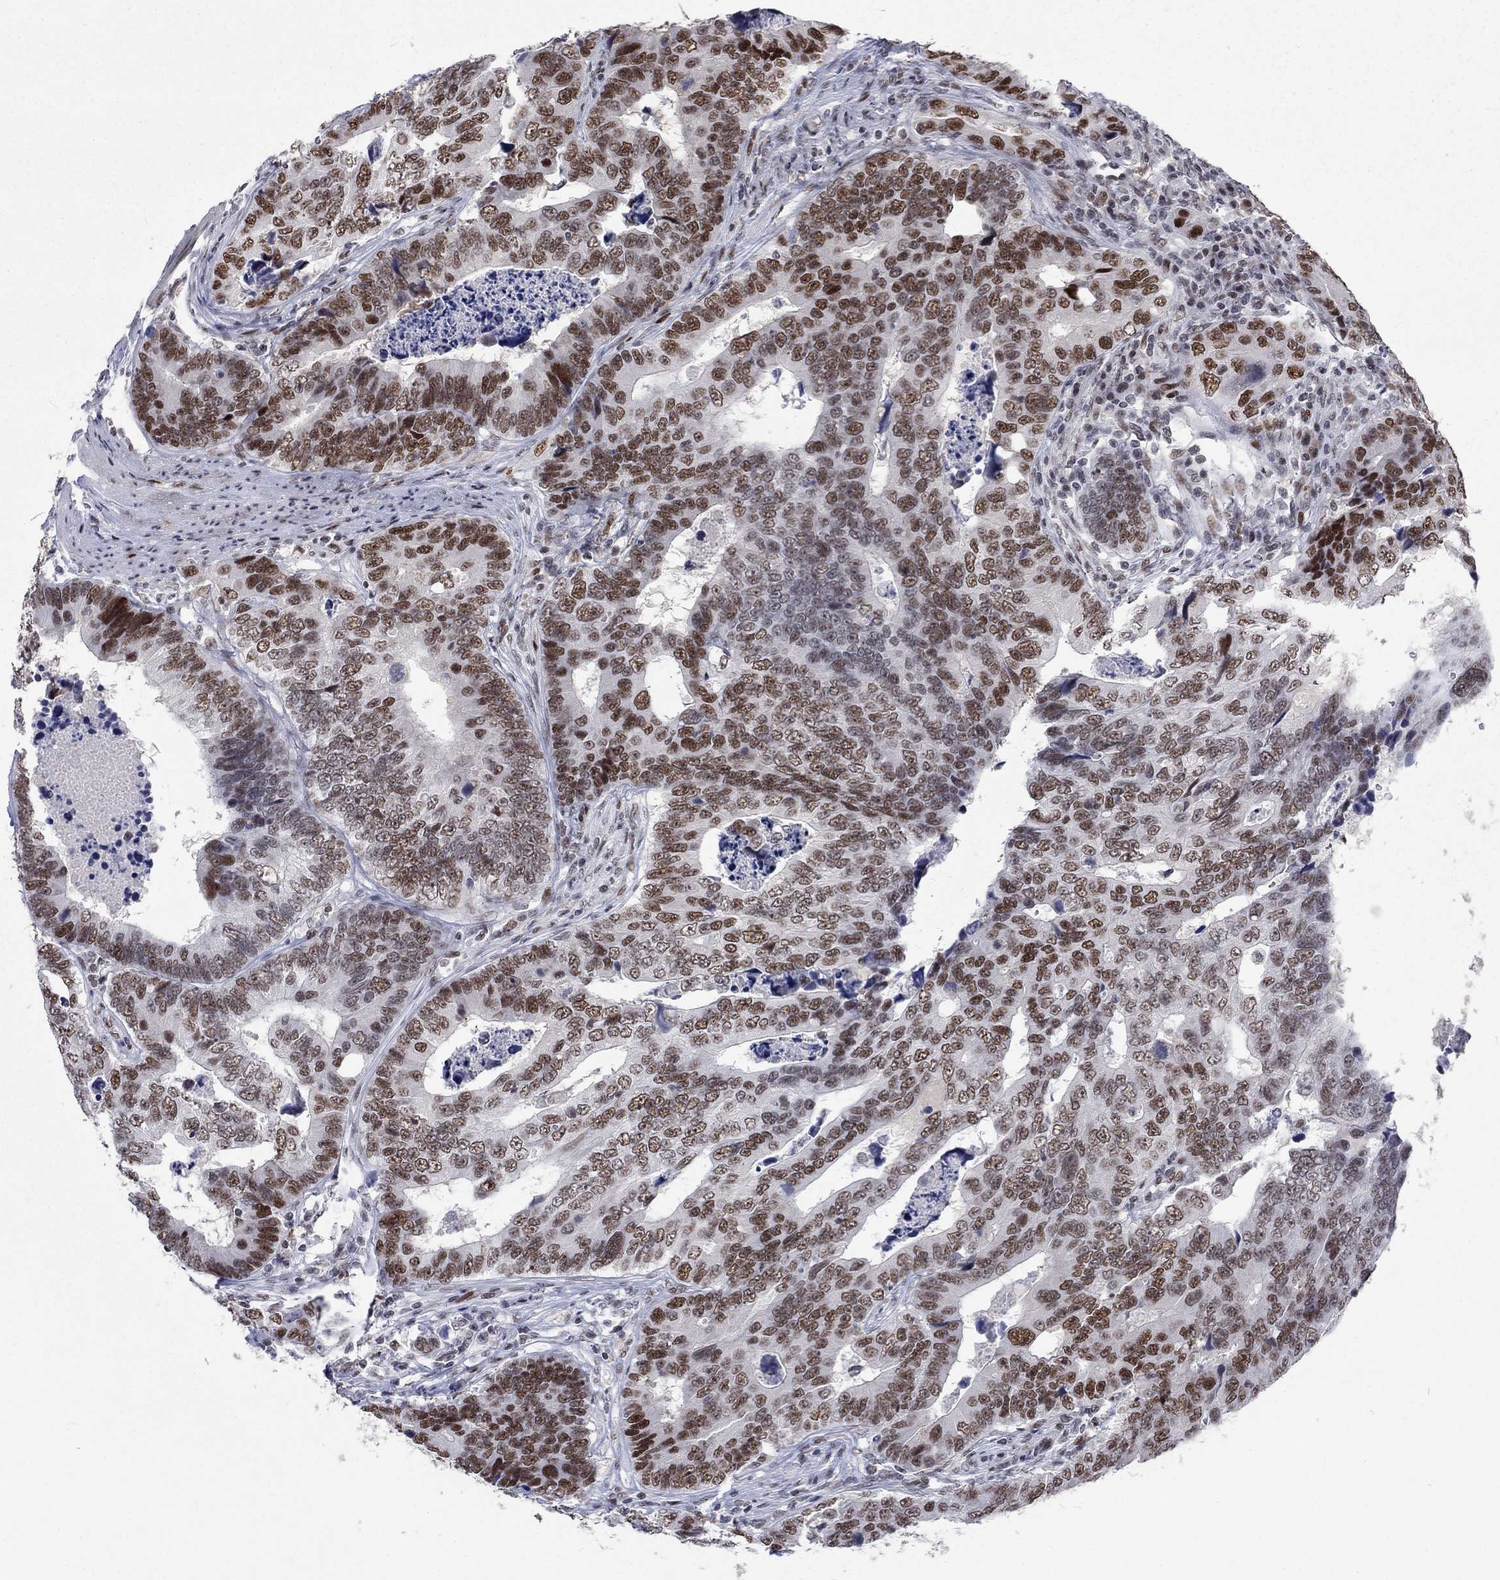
{"staining": {"intensity": "strong", "quantity": "25%-75%", "location": "nuclear"}, "tissue": "colorectal cancer", "cell_type": "Tumor cells", "image_type": "cancer", "snomed": [{"axis": "morphology", "description": "Adenocarcinoma, NOS"}, {"axis": "topography", "description": "Colon"}], "caption": "A brown stain labels strong nuclear expression of a protein in colorectal adenocarcinoma tumor cells. (IHC, brightfield microscopy, high magnification).", "gene": "HCFC1", "patient": {"sex": "female", "age": 72}}